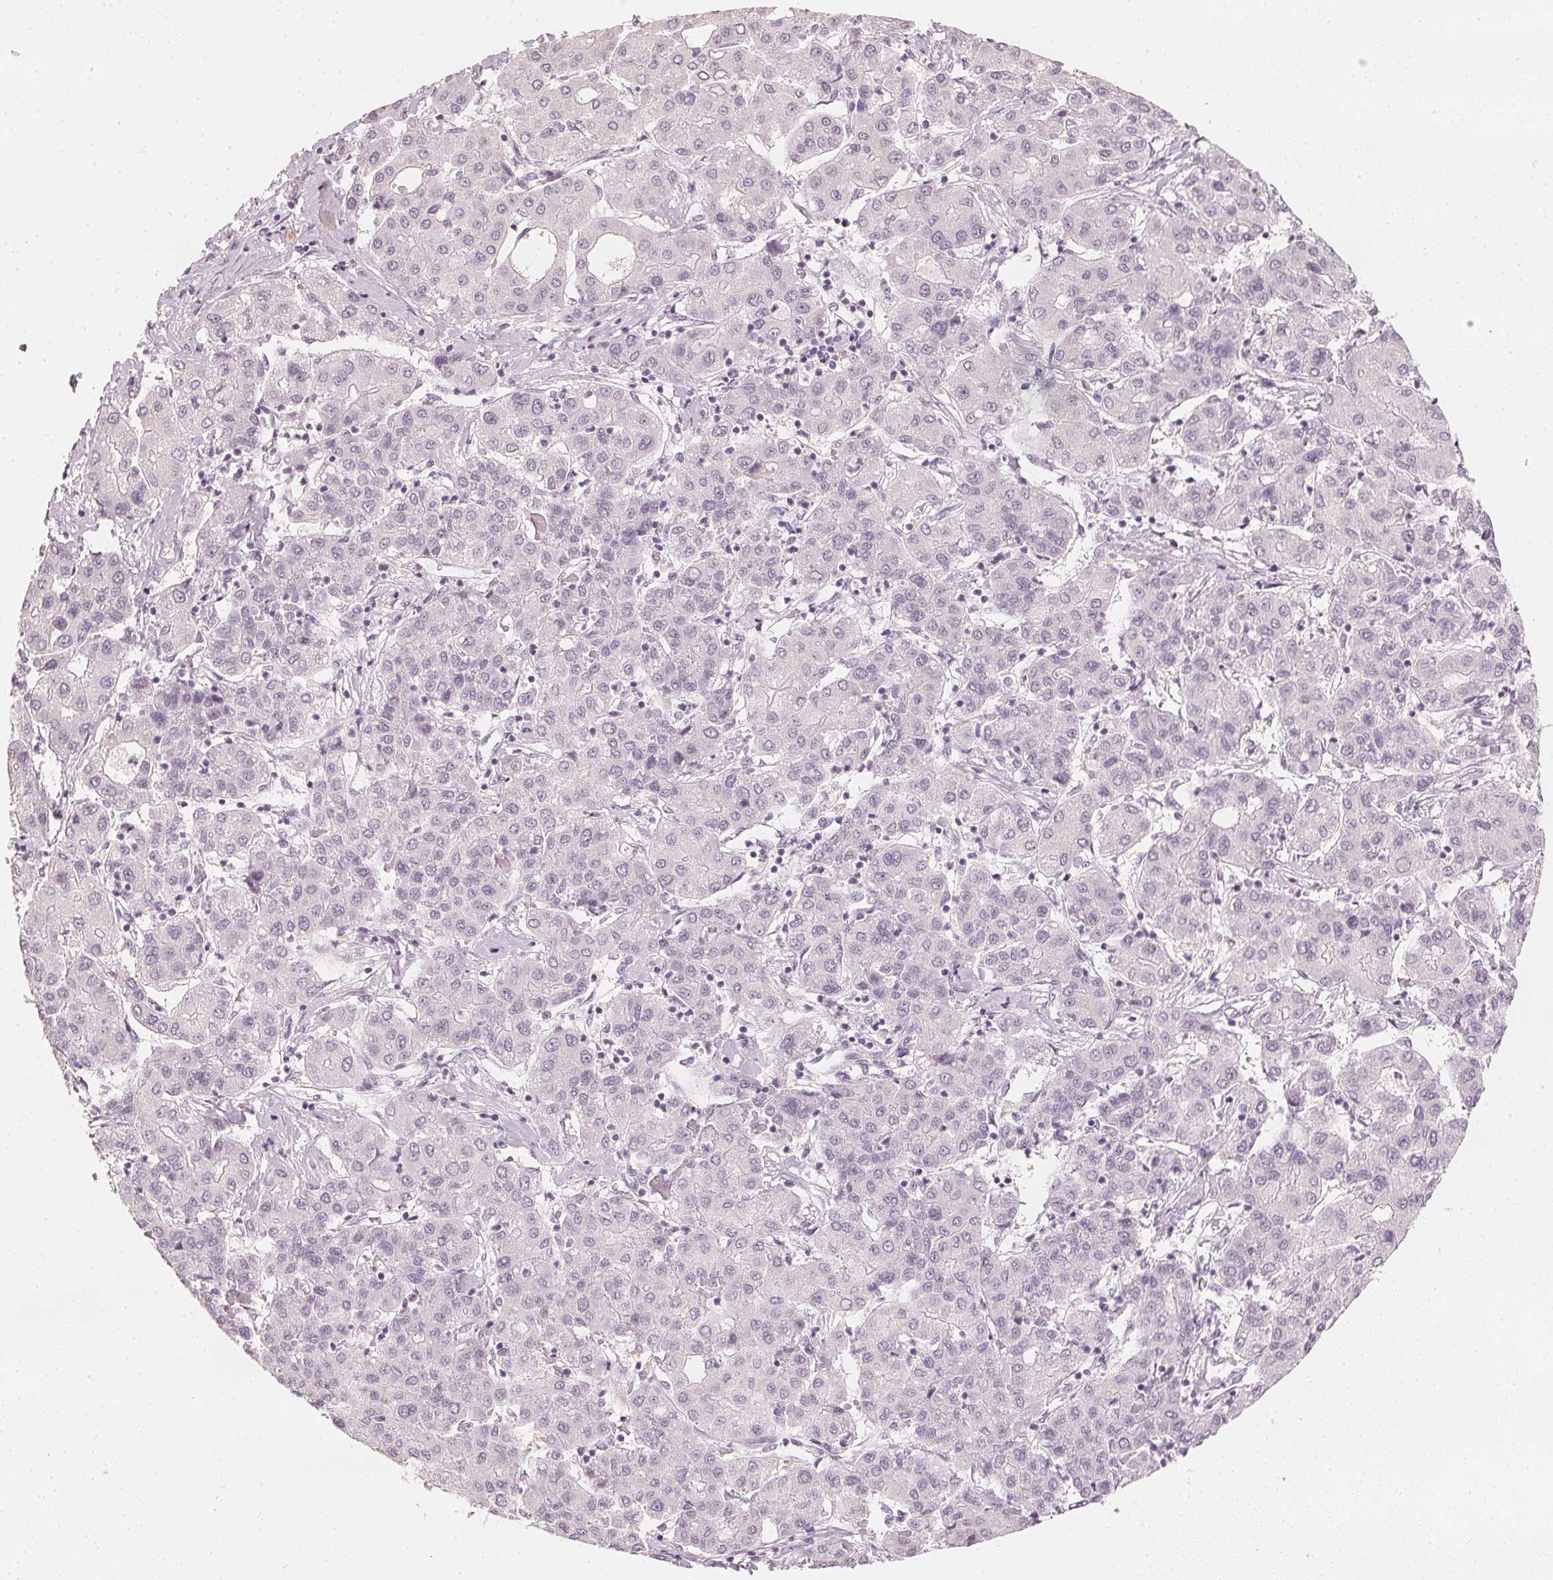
{"staining": {"intensity": "negative", "quantity": "none", "location": "none"}, "tissue": "liver cancer", "cell_type": "Tumor cells", "image_type": "cancer", "snomed": [{"axis": "morphology", "description": "Carcinoma, Hepatocellular, NOS"}, {"axis": "topography", "description": "Liver"}], "caption": "The histopathology image shows no staining of tumor cells in liver cancer. (DAB IHC, high magnification).", "gene": "CALB1", "patient": {"sex": "male", "age": 65}}